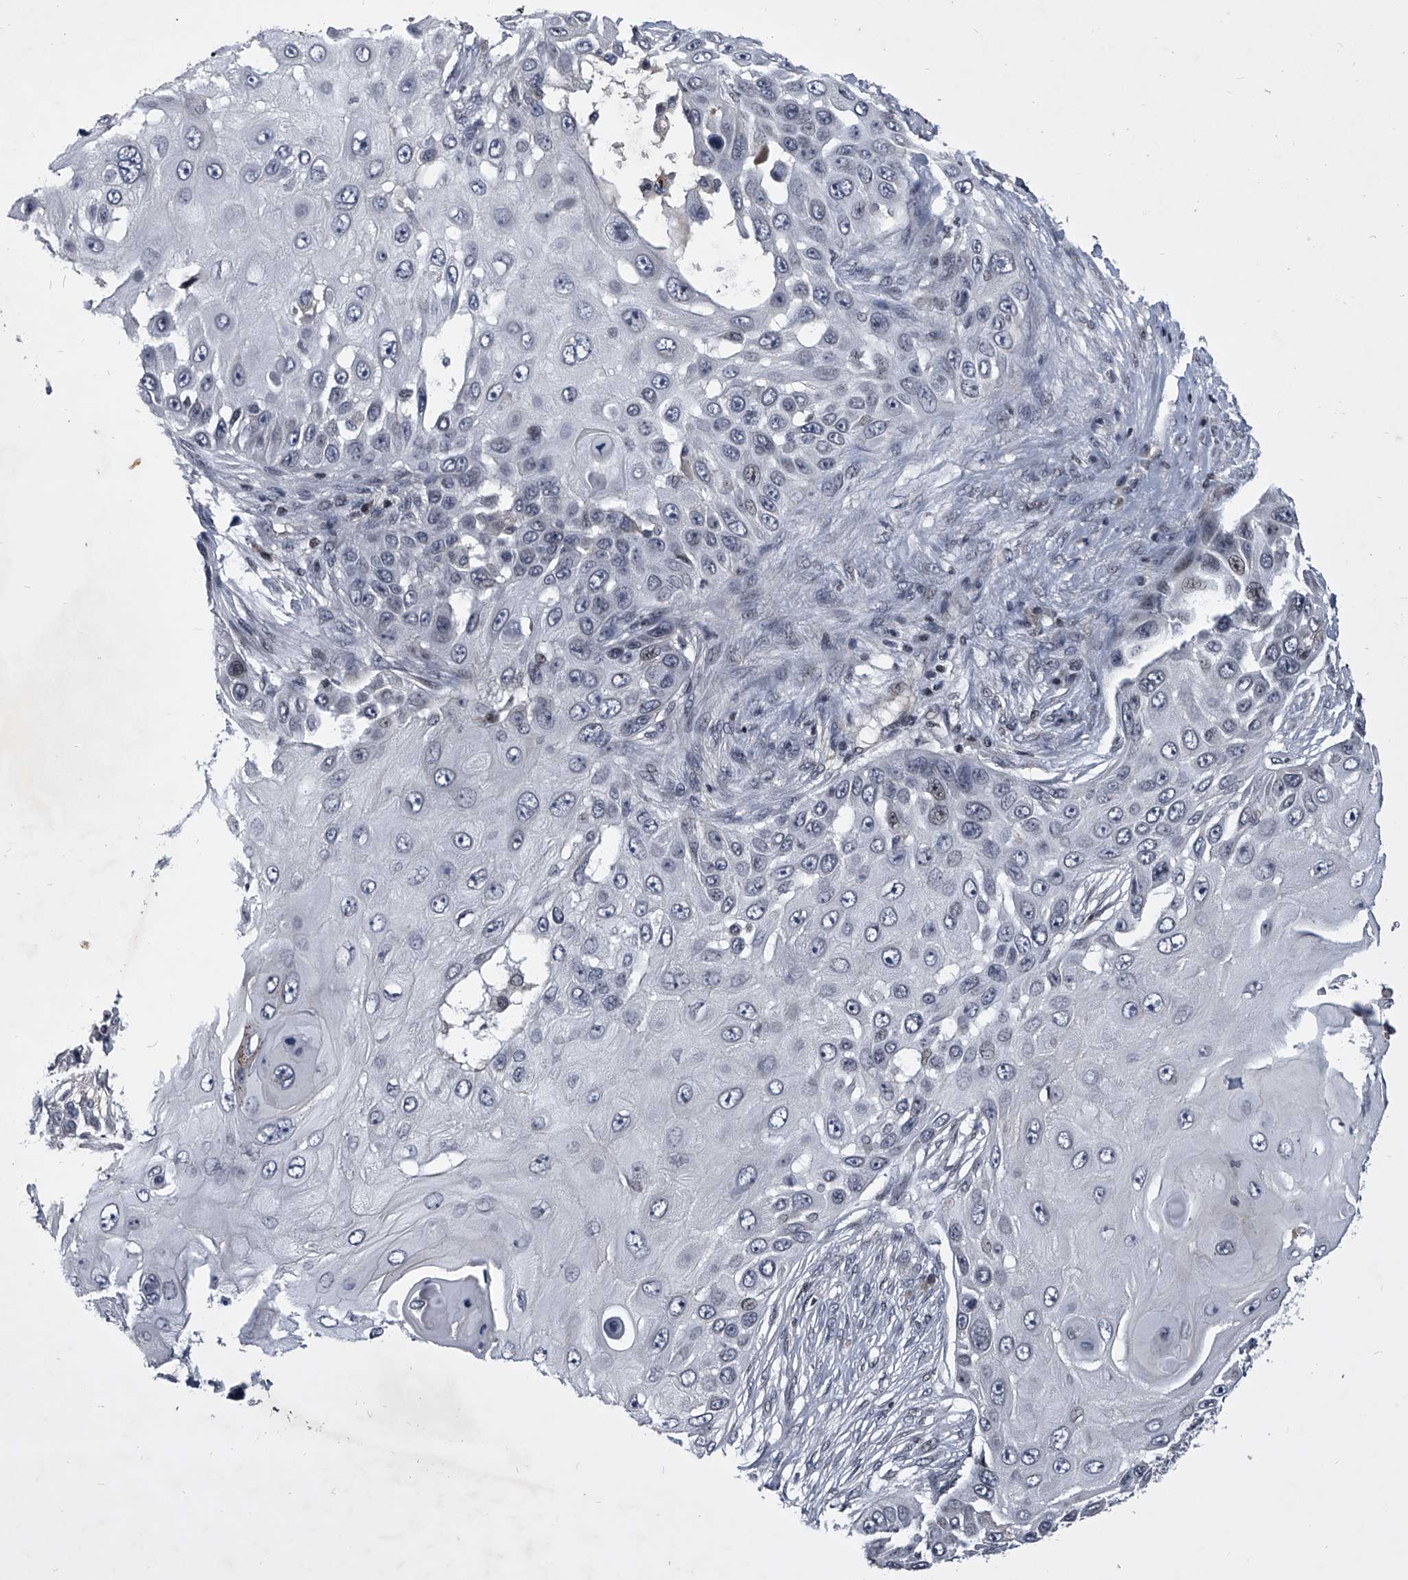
{"staining": {"intensity": "negative", "quantity": "none", "location": "none"}, "tissue": "skin cancer", "cell_type": "Tumor cells", "image_type": "cancer", "snomed": [{"axis": "morphology", "description": "Squamous cell carcinoma, NOS"}, {"axis": "topography", "description": "Skin"}], "caption": "Immunohistochemistry image of neoplastic tissue: skin squamous cell carcinoma stained with DAB (3,3'-diaminobenzidine) demonstrates no significant protein staining in tumor cells. (Brightfield microscopy of DAB (3,3'-diaminobenzidine) IHC at high magnification).", "gene": "ZNF76", "patient": {"sex": "female", "age": 44}}